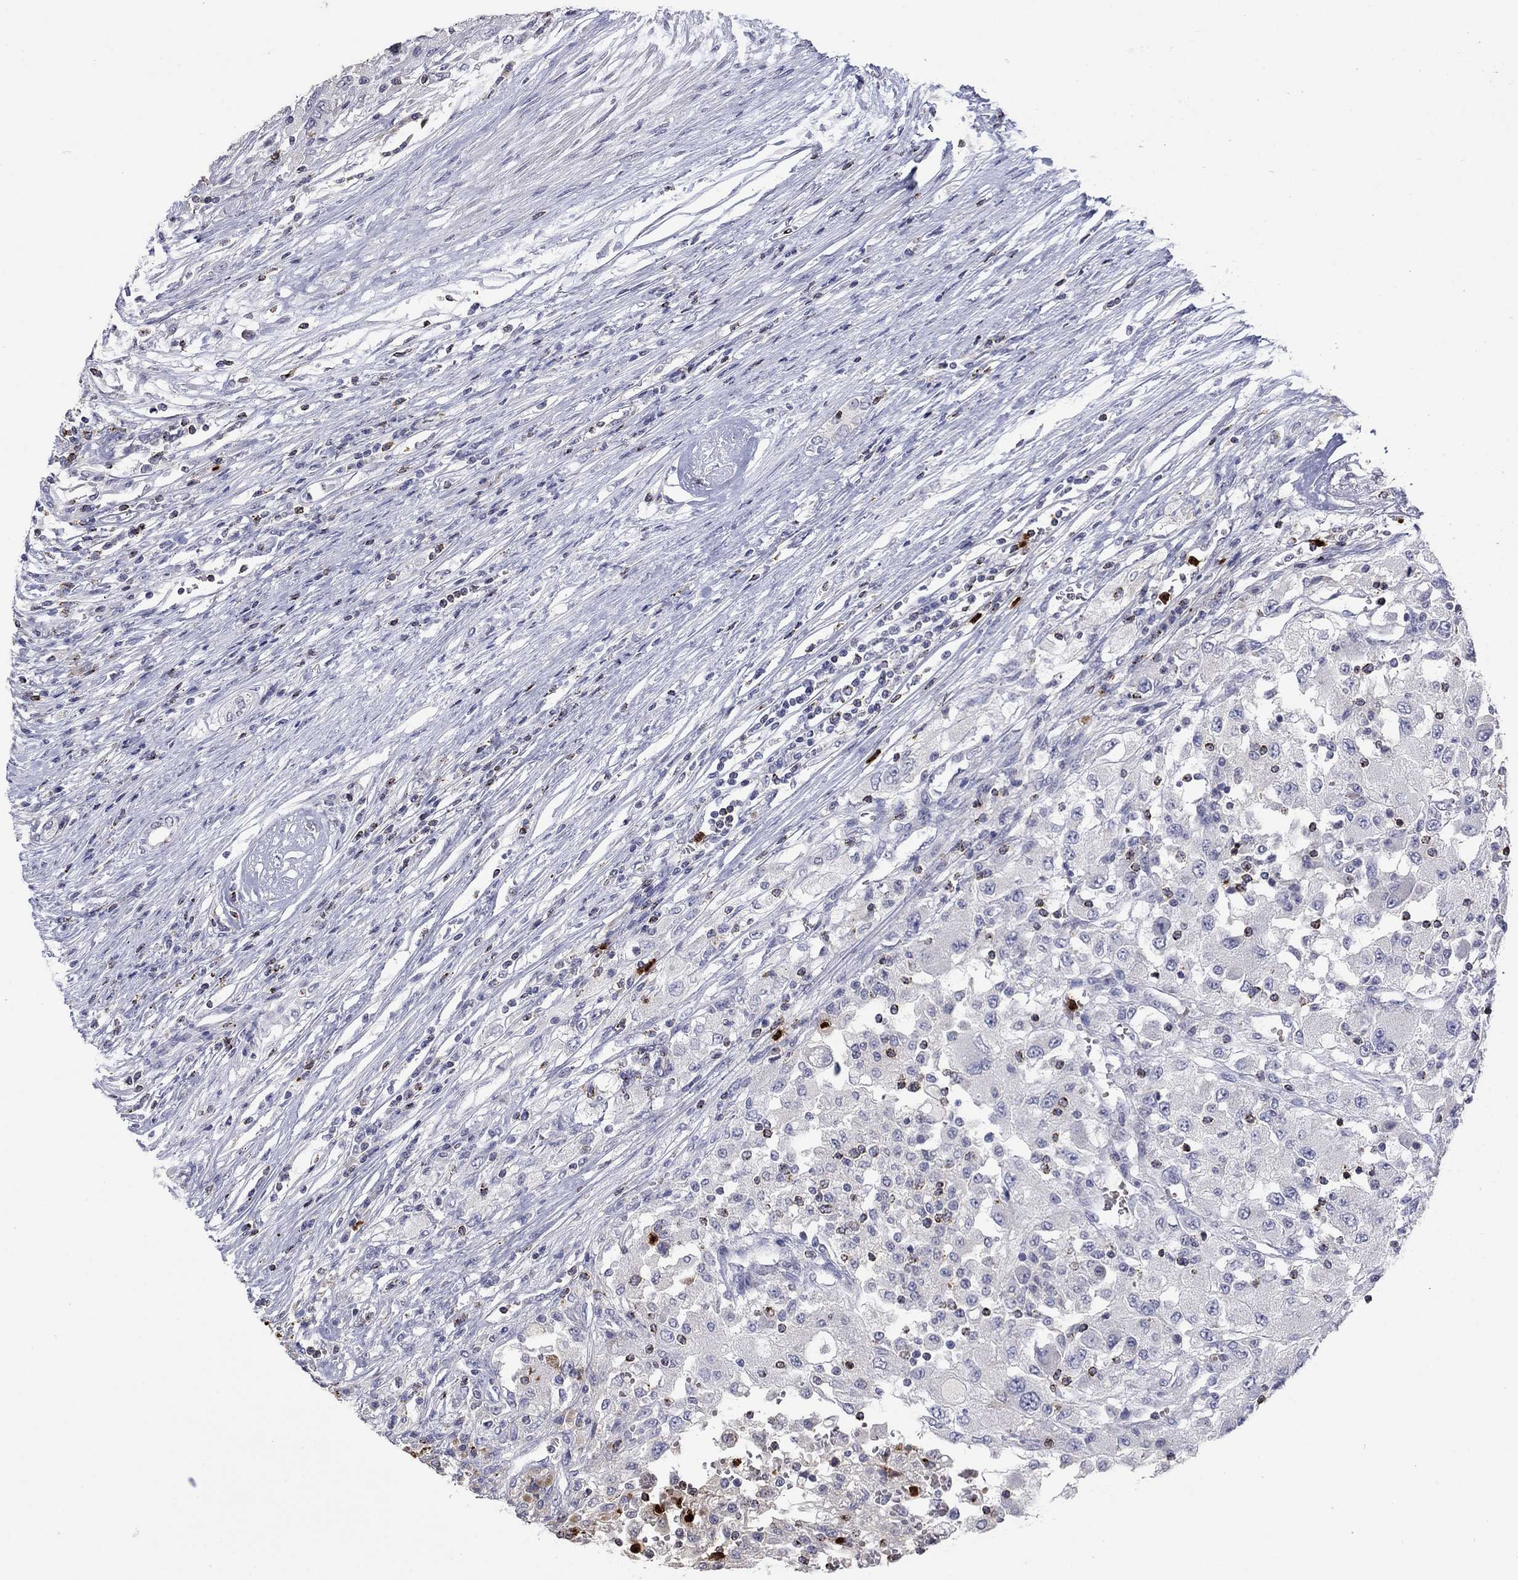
{"staining": {"intensity": "negative", "quantity": "none", "location": "none"}, "tissue": "renal cancer", "cell_type": "Tumor cells", "image_type": "cancer", "snomed": [{"axis": "morphology", "description": "Adenocarcinoma, NOS"}, {"axis": "topography", "description": "Kidney"}], "caption": "Renal cancer (adenocarcinoma) stained for a protein using IHC reveals no positivity tumor cells.", "gene": "CCL5", "patient": {"sex": "female", "age": 67}}